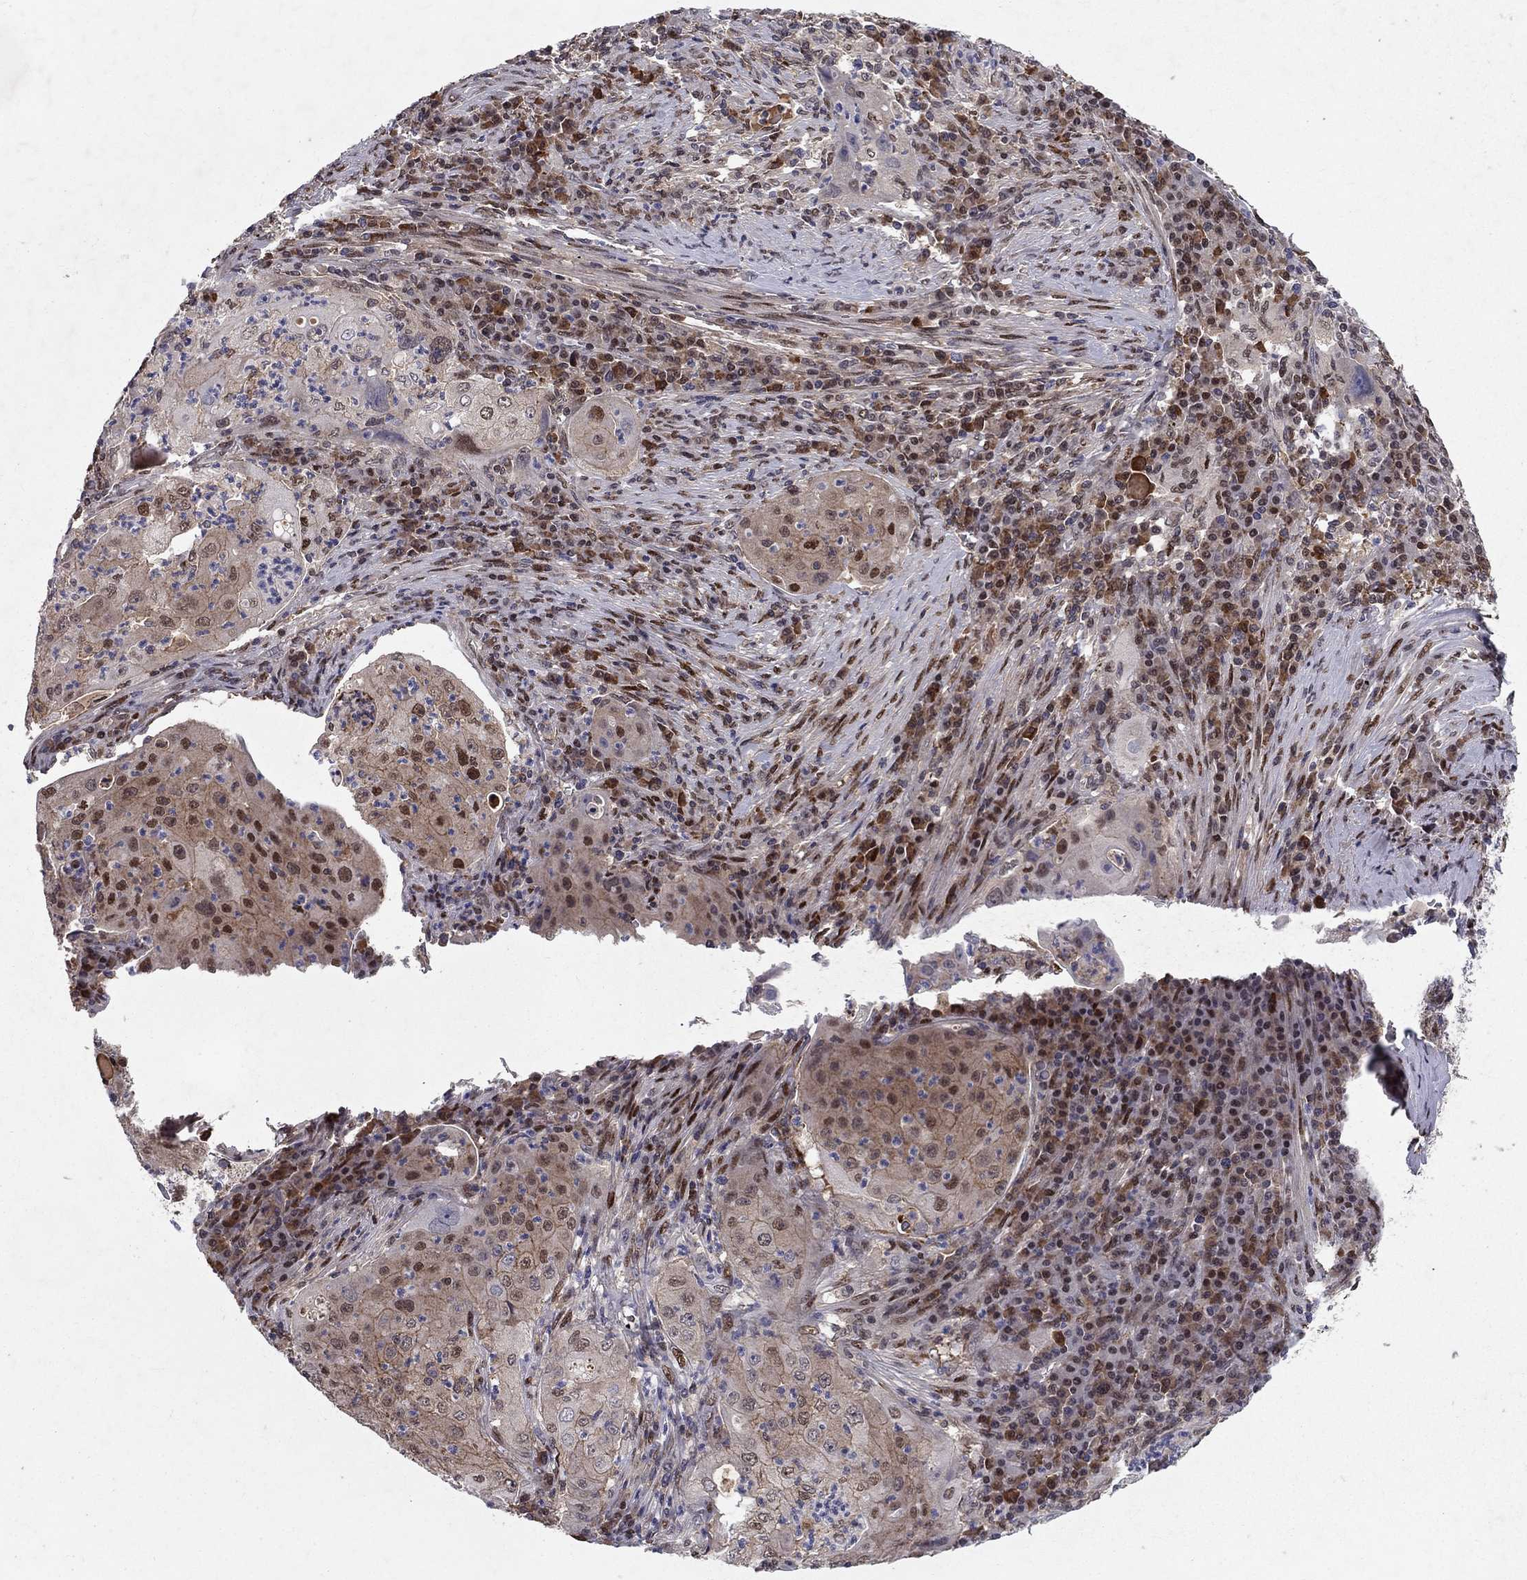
{"staining": {"intensity": "strong", "quantity": "<25%", "location": "nuclear"}, "tissue": "lung cancer", "cell_type": "Tumor cells", "image_type": "cancer", "snomed": [{"axis": "morphology", "description": "Squamous cell carcinoma, NOS"}, {"axis": "topography", "description": "Lung"}], "caption": "The image demonstrates immunohistochemical staining of squamous cell carcinoma (lung). There is strong nuclear expression is present in approximately <25% of tumor cells. Ihc stains the protein of interest in brown and the nuclei are stained blue.", "gene": "CRTC1", "patient": {"sex": "female", "age": 59}}